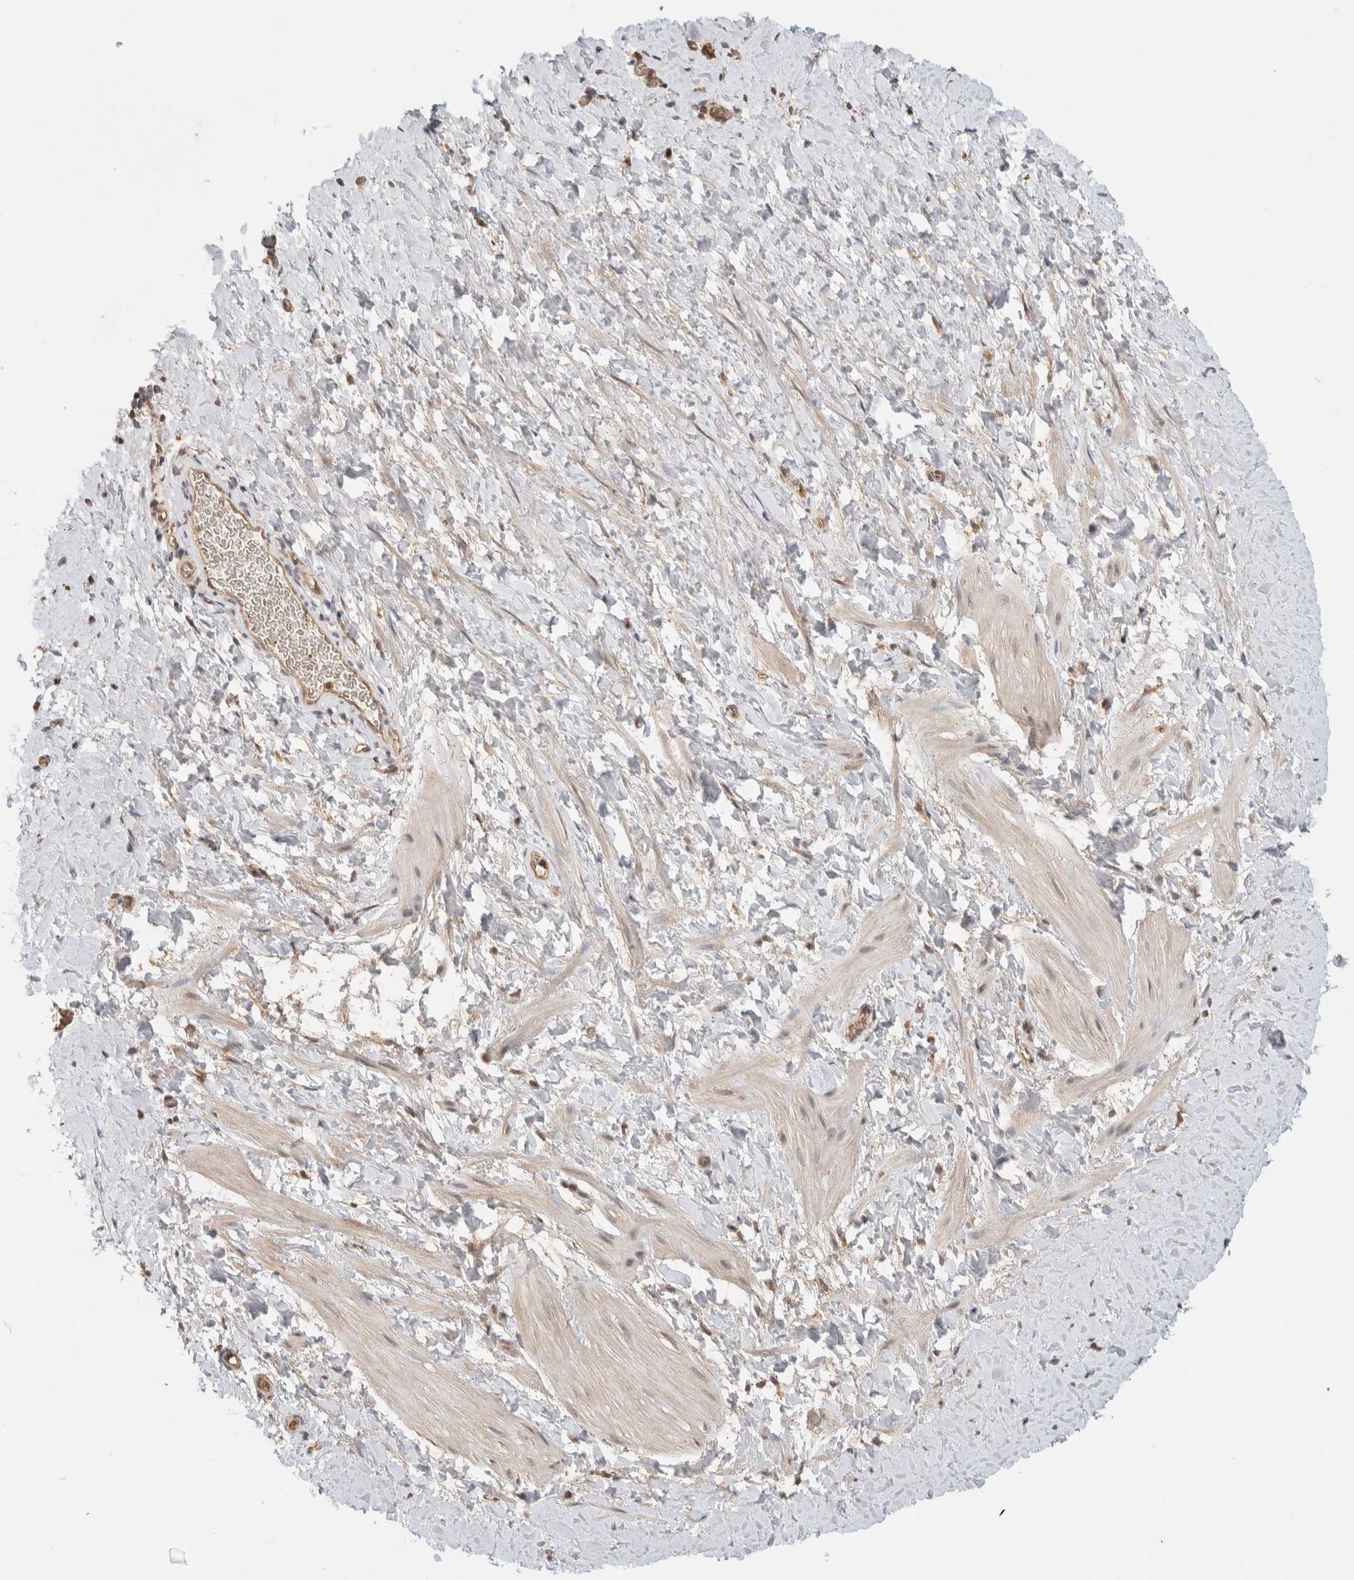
{"staining": {"intensity": "negative", "quantity": "none", "location": "none"}, "tissue": "smooth muscle", "cell_type": "Smooth muscle cells", "image_type": "normal", "snomed": [{"axis": "morphology", "description": "Normal tissue, NOS"}, {"axis": "topography", "description": "Smooth muscle"}], "caption": "Smooth muscle cells show no significant staining in benign smooth muscle. The staining is performed using DAB (3,3'-diaminobenzidine) brown chromogen with nuclei counter-stained in using hematoxylin.", "gene": "YWHAH", "patient": {"sex": "male", "age": 16}}